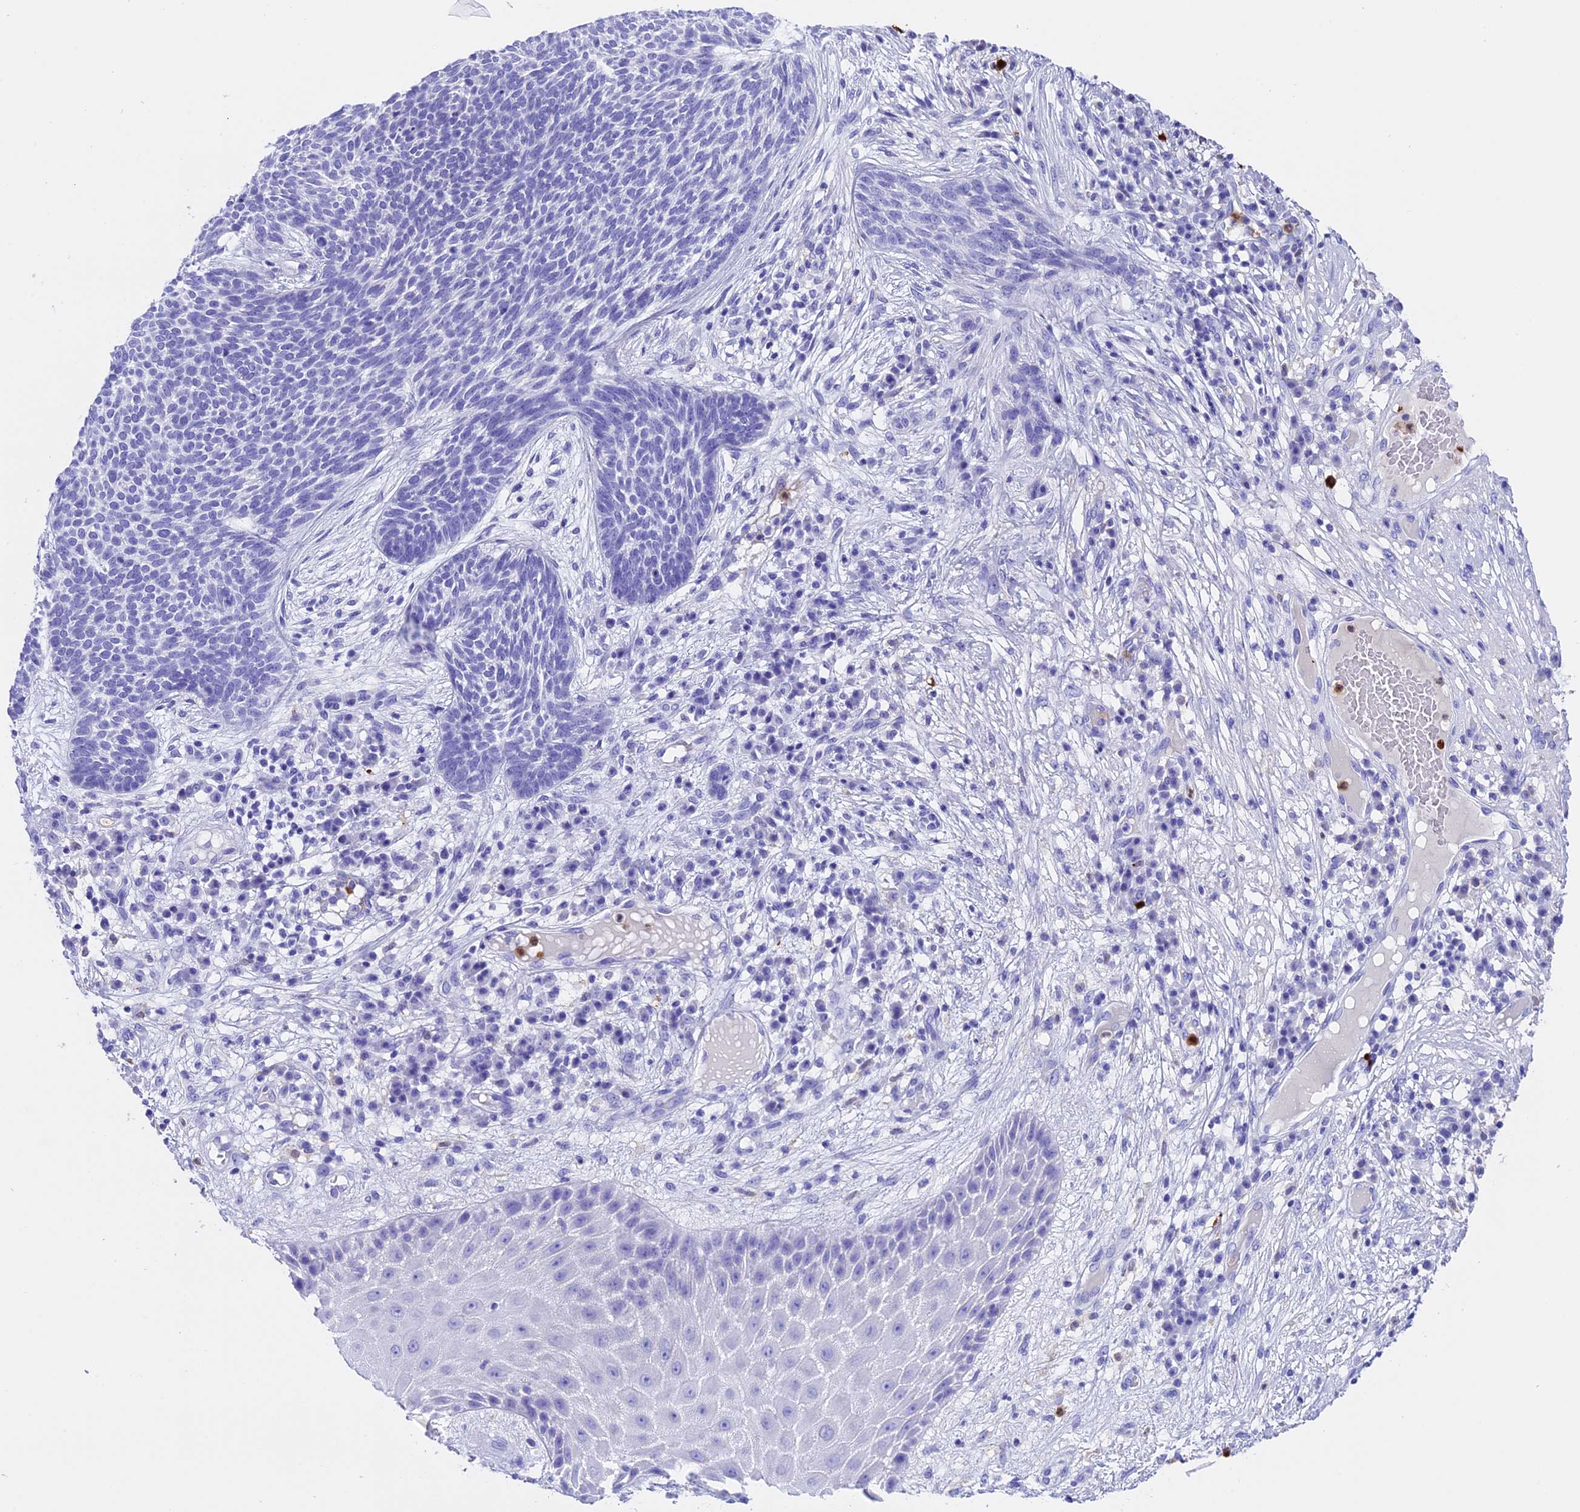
{"staining": {"intensity": "negative", "quantity": "none", "location": "none"}, "tissue": "skin cancer", "cell_type": "Tumor cells", "image_type": "cancer", "snomed": [{"axis": "morphology", "description": "Normal tissue, NOS"}, {"axis": "morphology", "description": "Basal cell carcinoma"}, {"axis": "topography", "description": "Skin"}], "caption": "Immunohistochemistry (IHC) micrograph of neoplastic tissue: human skin cancer (basal cell carcinoma) stained with DAB reveals no significant protein positivity in tumor cells.", "gene": "CLC", "patient": {"sex": "male", "age": 64}}